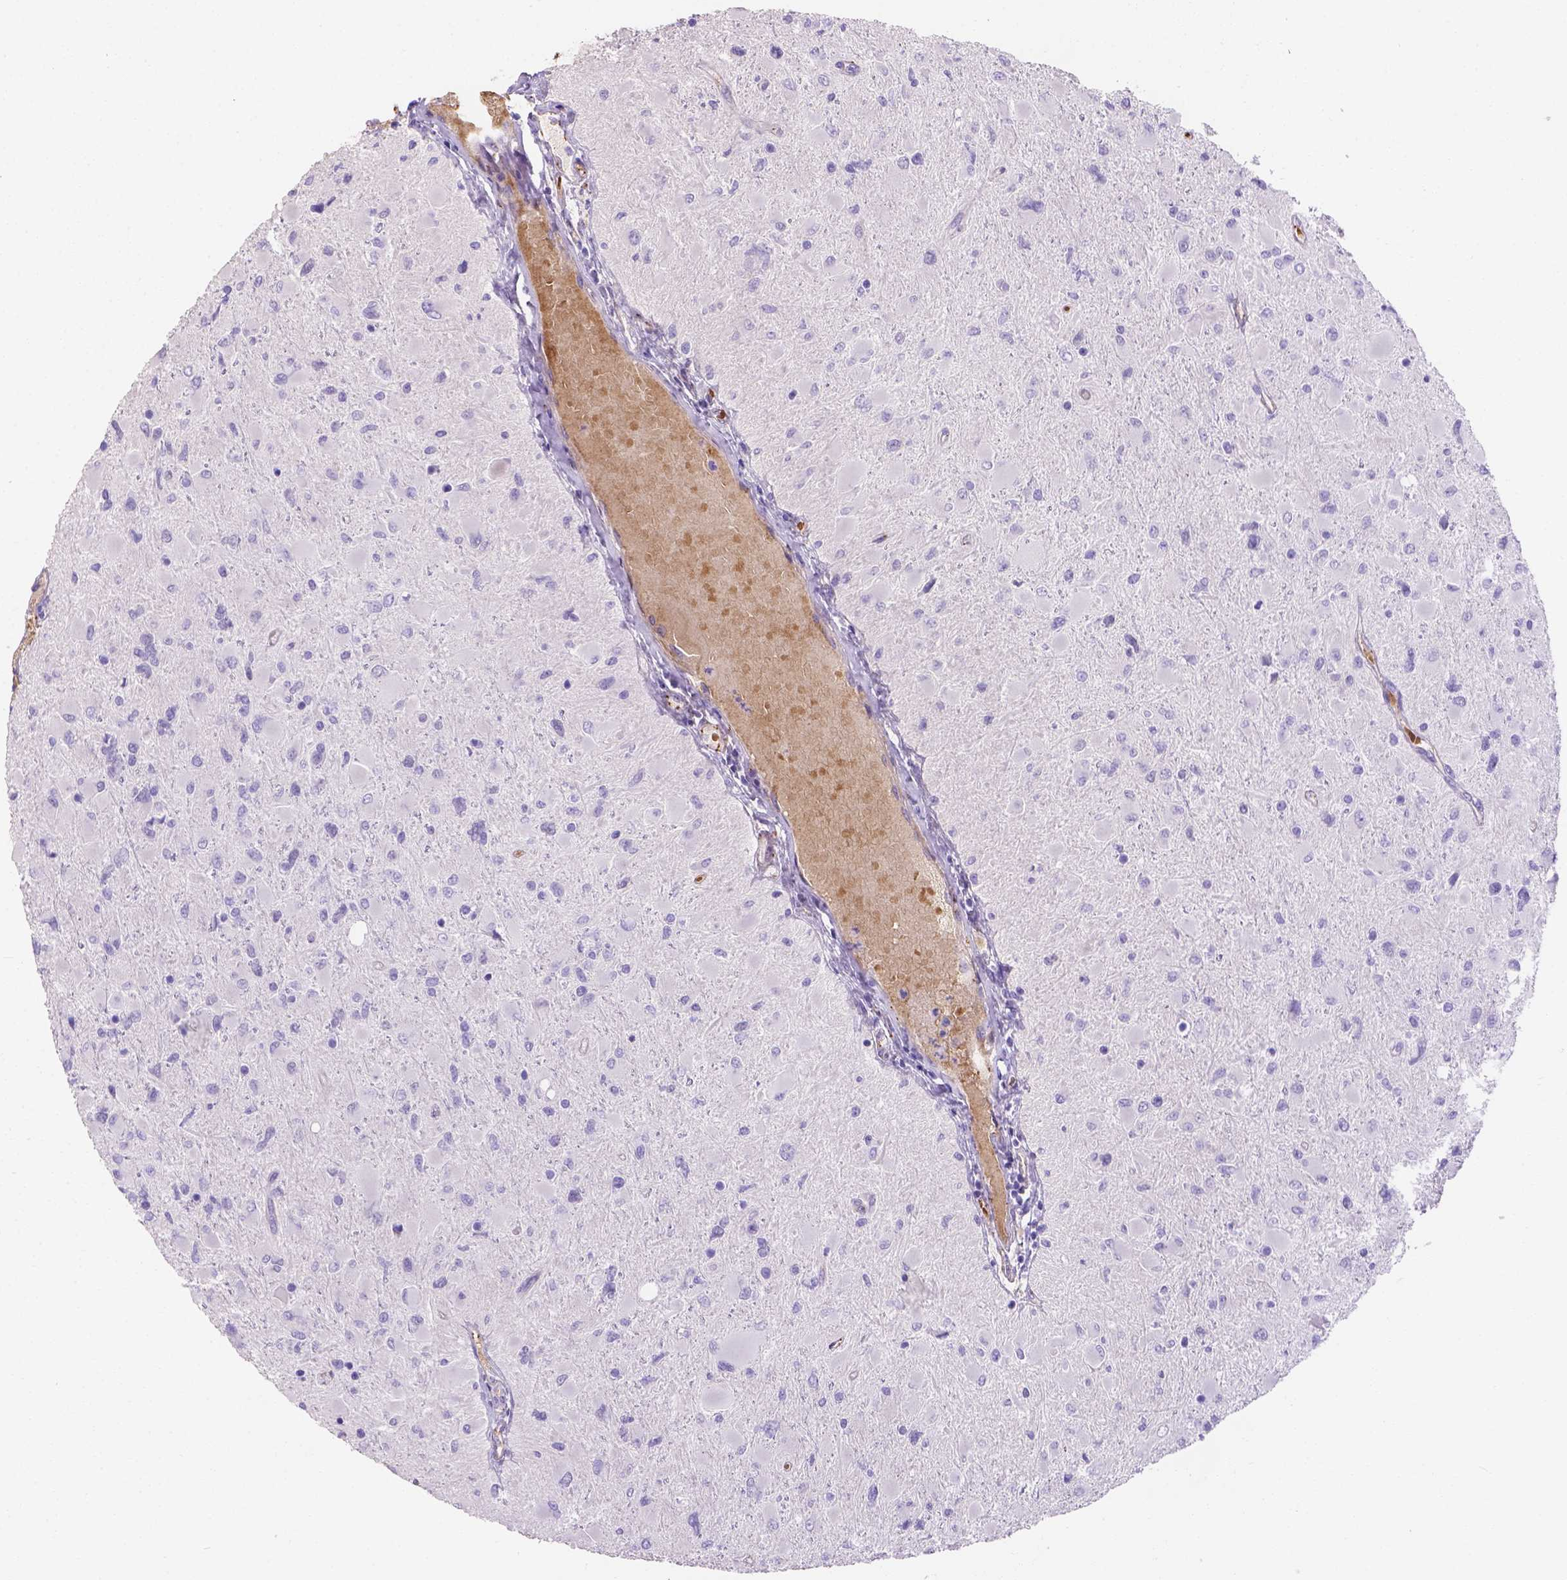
{"staining": {"intensity": "negative", "quantity": "none", "location": "none"}, "tissue": "glioma", "cell_type": "Tumor cells", "image_type": "cancer", "snomed": [{"axis": "morphology", "description": "Glioma, malignant, High grade"}, {"axis": "topography", "description": "Cerebral cortex"}], "caption": "The immunohistochemistry micrograph has no significant staining in tumor cells of high-grade glioma (malignant) tissue. (Immunohistochemistry (ihc), brightfield microscopy, high magnification).", "gene": "SLC40A1", "patient": {"sex": "female", "age": 36}}